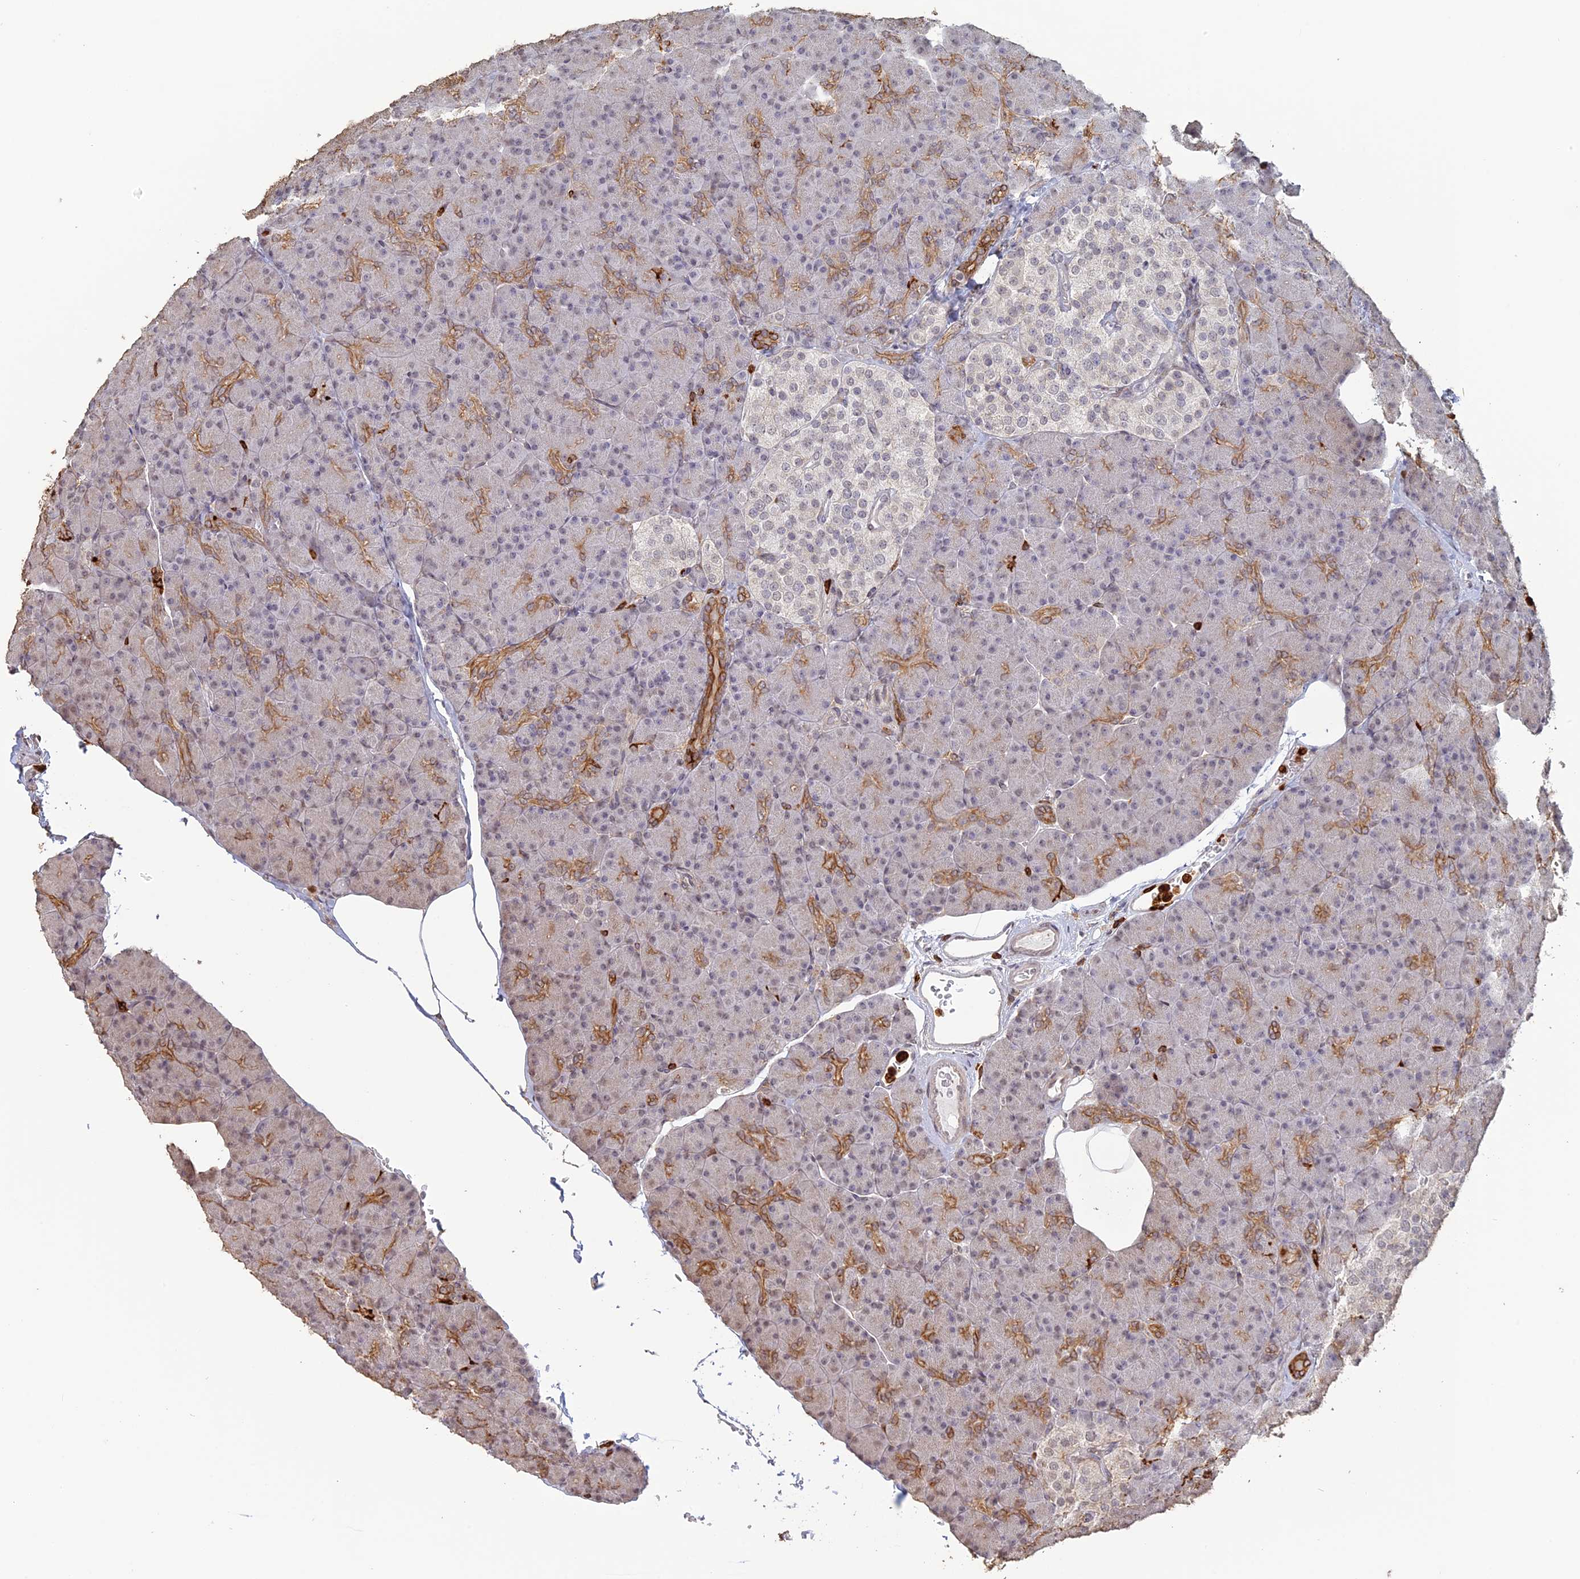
{"staining": {"intensity": "moderate", "quantity": "<25%", "location": "cytoplasmic/membranous"}, "tissue": "pancreas", "cell_type": "Exocrine glandular cells", "image_type": "normal", "snomed": [{"axis": "morphology", "description": "Normal tissue, NOS"}, {"axis": "topography", "description": "Pancreas"}], "caption": "Protein expression analysis of normal pancreas reveals moderate cytoplasmic/membranous expression in approximately <25% of exocrine glandular cells.", "gene": "APOBR", "patient": {"sex": "female", "age": 43}}